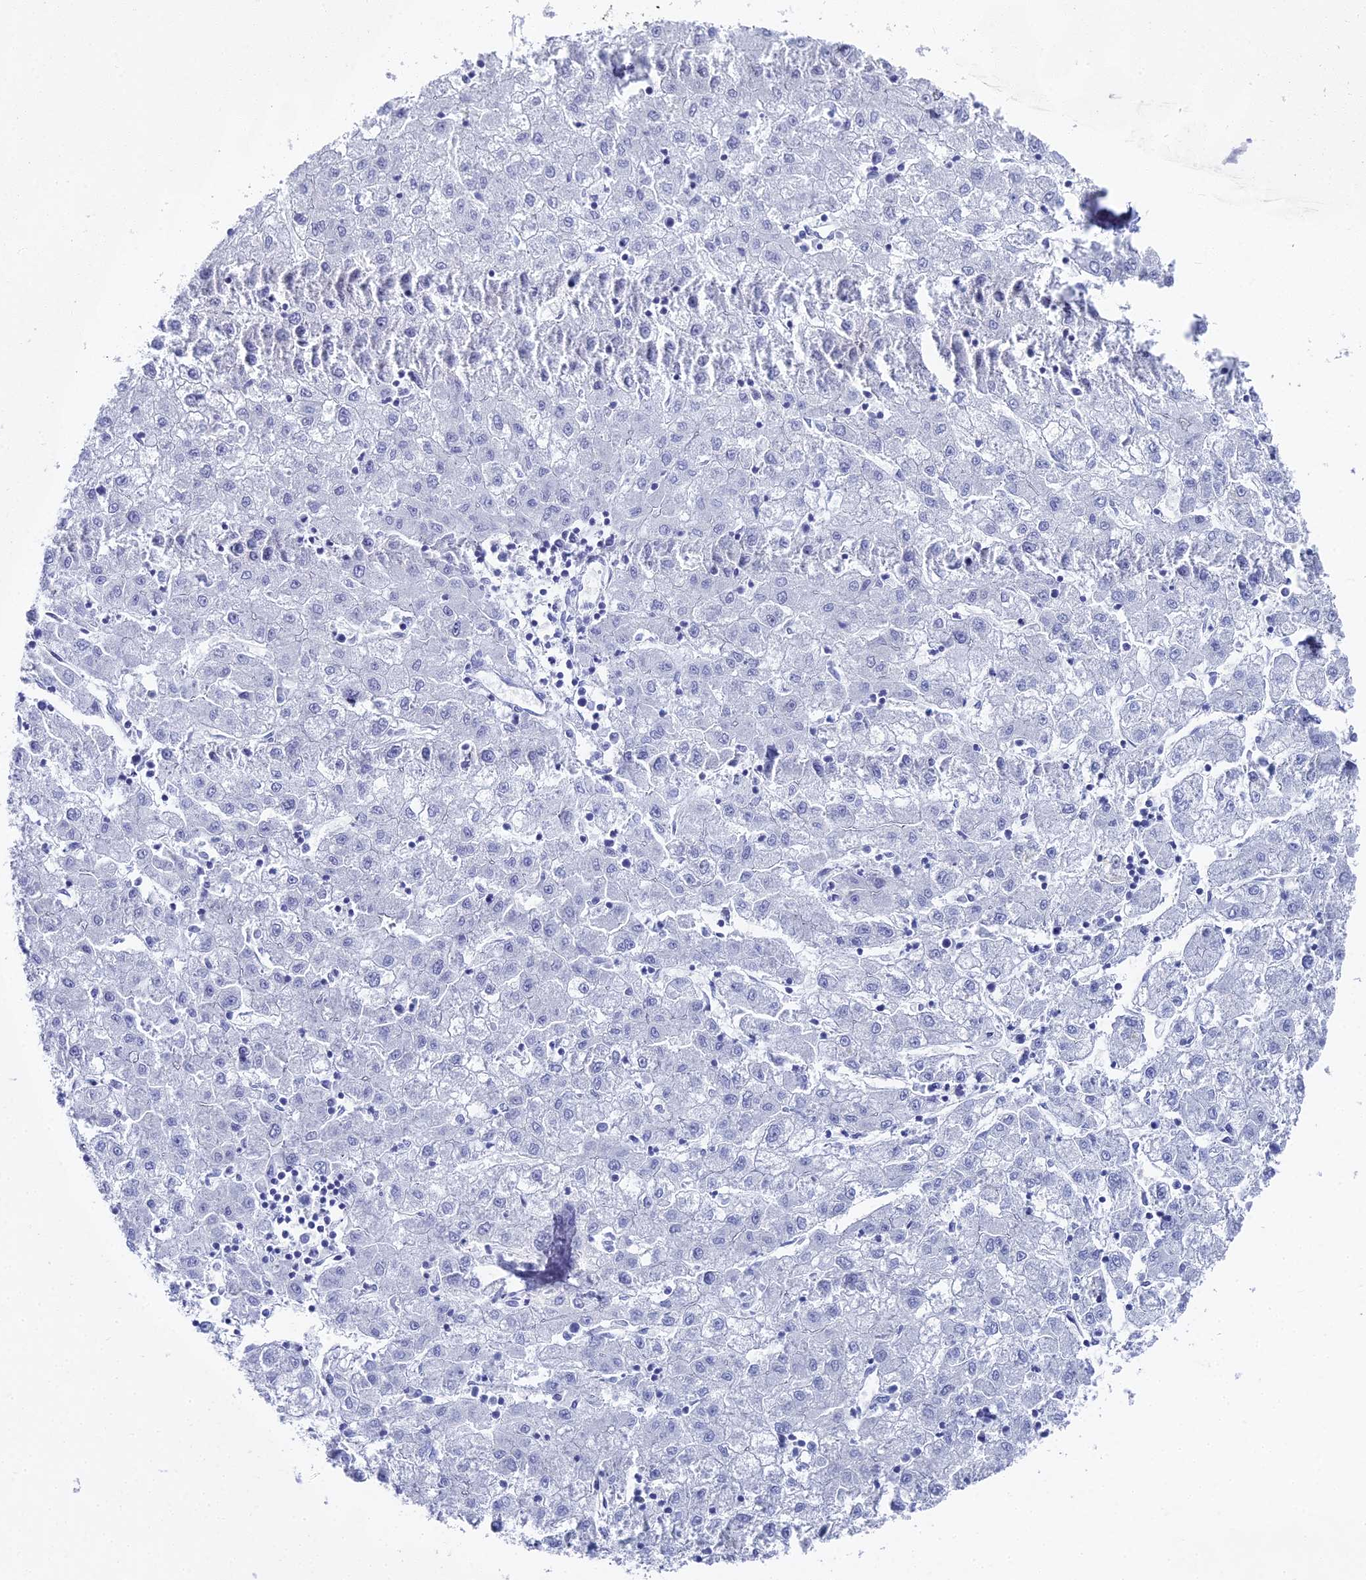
{"staining": {"intensity": "negative", "quantity": "none", "location": "none"}, "tissue": "liver cancer", "cell_type": "Tumor cells", "image_type": "cancer", "snomed": [{"axis": "morphology", "description": "Carcinoma, Hepatocellular, NOS"}, {"axis": "topography", "description": "Liver"}], "caption": "The immunohistochemistry (IHC) micrograph has no significant staining in tumor cells of liver cancer tissue.", "gene": "ALPP", "patient": {"sex": "male", "age": 72}}